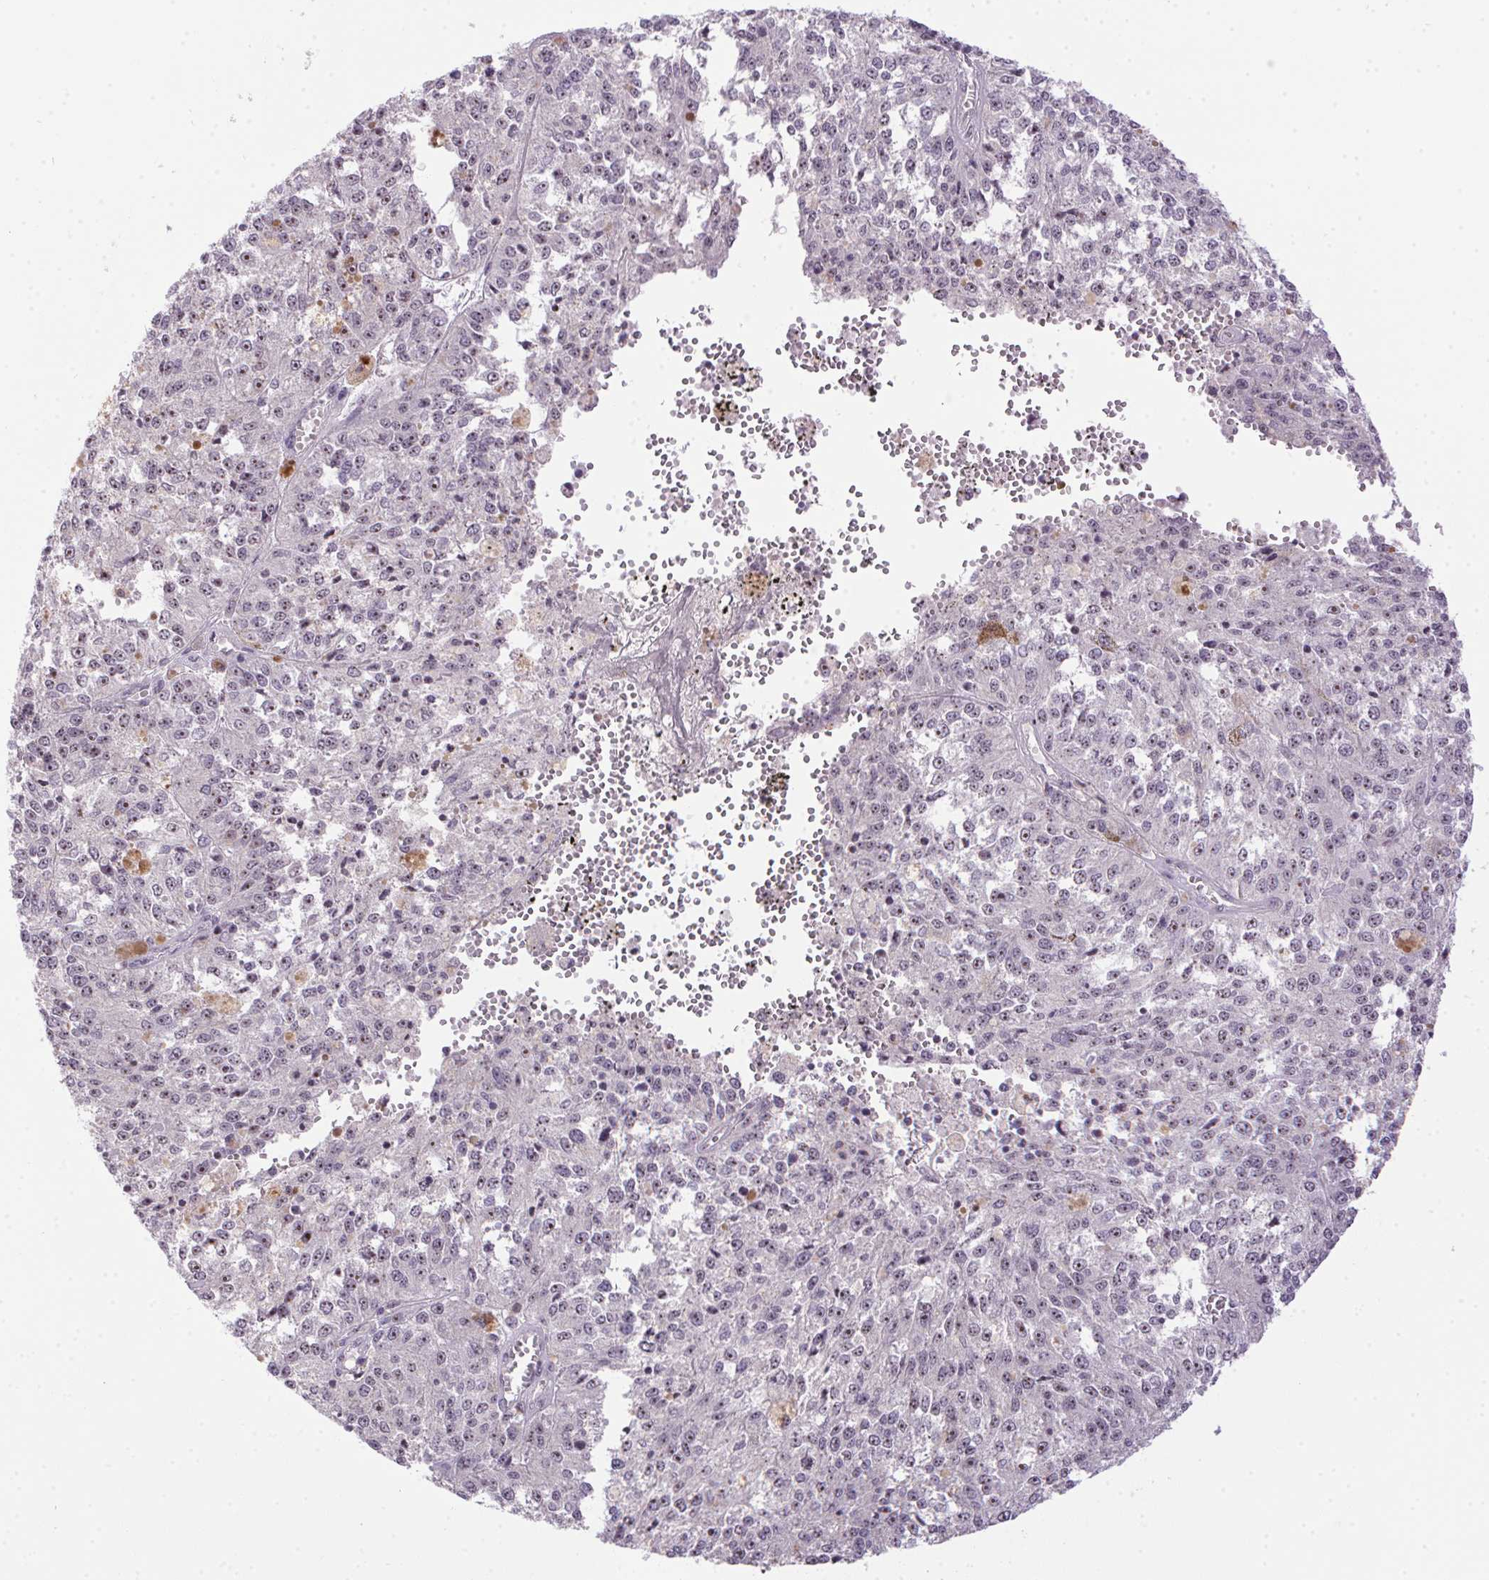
{"staining": {"intensity": "weak", "quantity": ">75%", "location": "nuclear"}, "tissue": "melanoma", "cell_type": "Tumor cells", "image_type": "cancer", "snomed": [{"axis": "morphology", "description": "Malignant melanoma, Metastatic site"}, {"axis": "topography", "description": "Lymph node"}], "caption": "Immunohistochemistry histopathology image of malignant melanoma (metastatic site) stained for a protein (brown), which shows low levels of weak nuclear staining in about >75% of tumor cells.", "gene": "BATF2", "patient": {"sex": "female", "age": 64}}